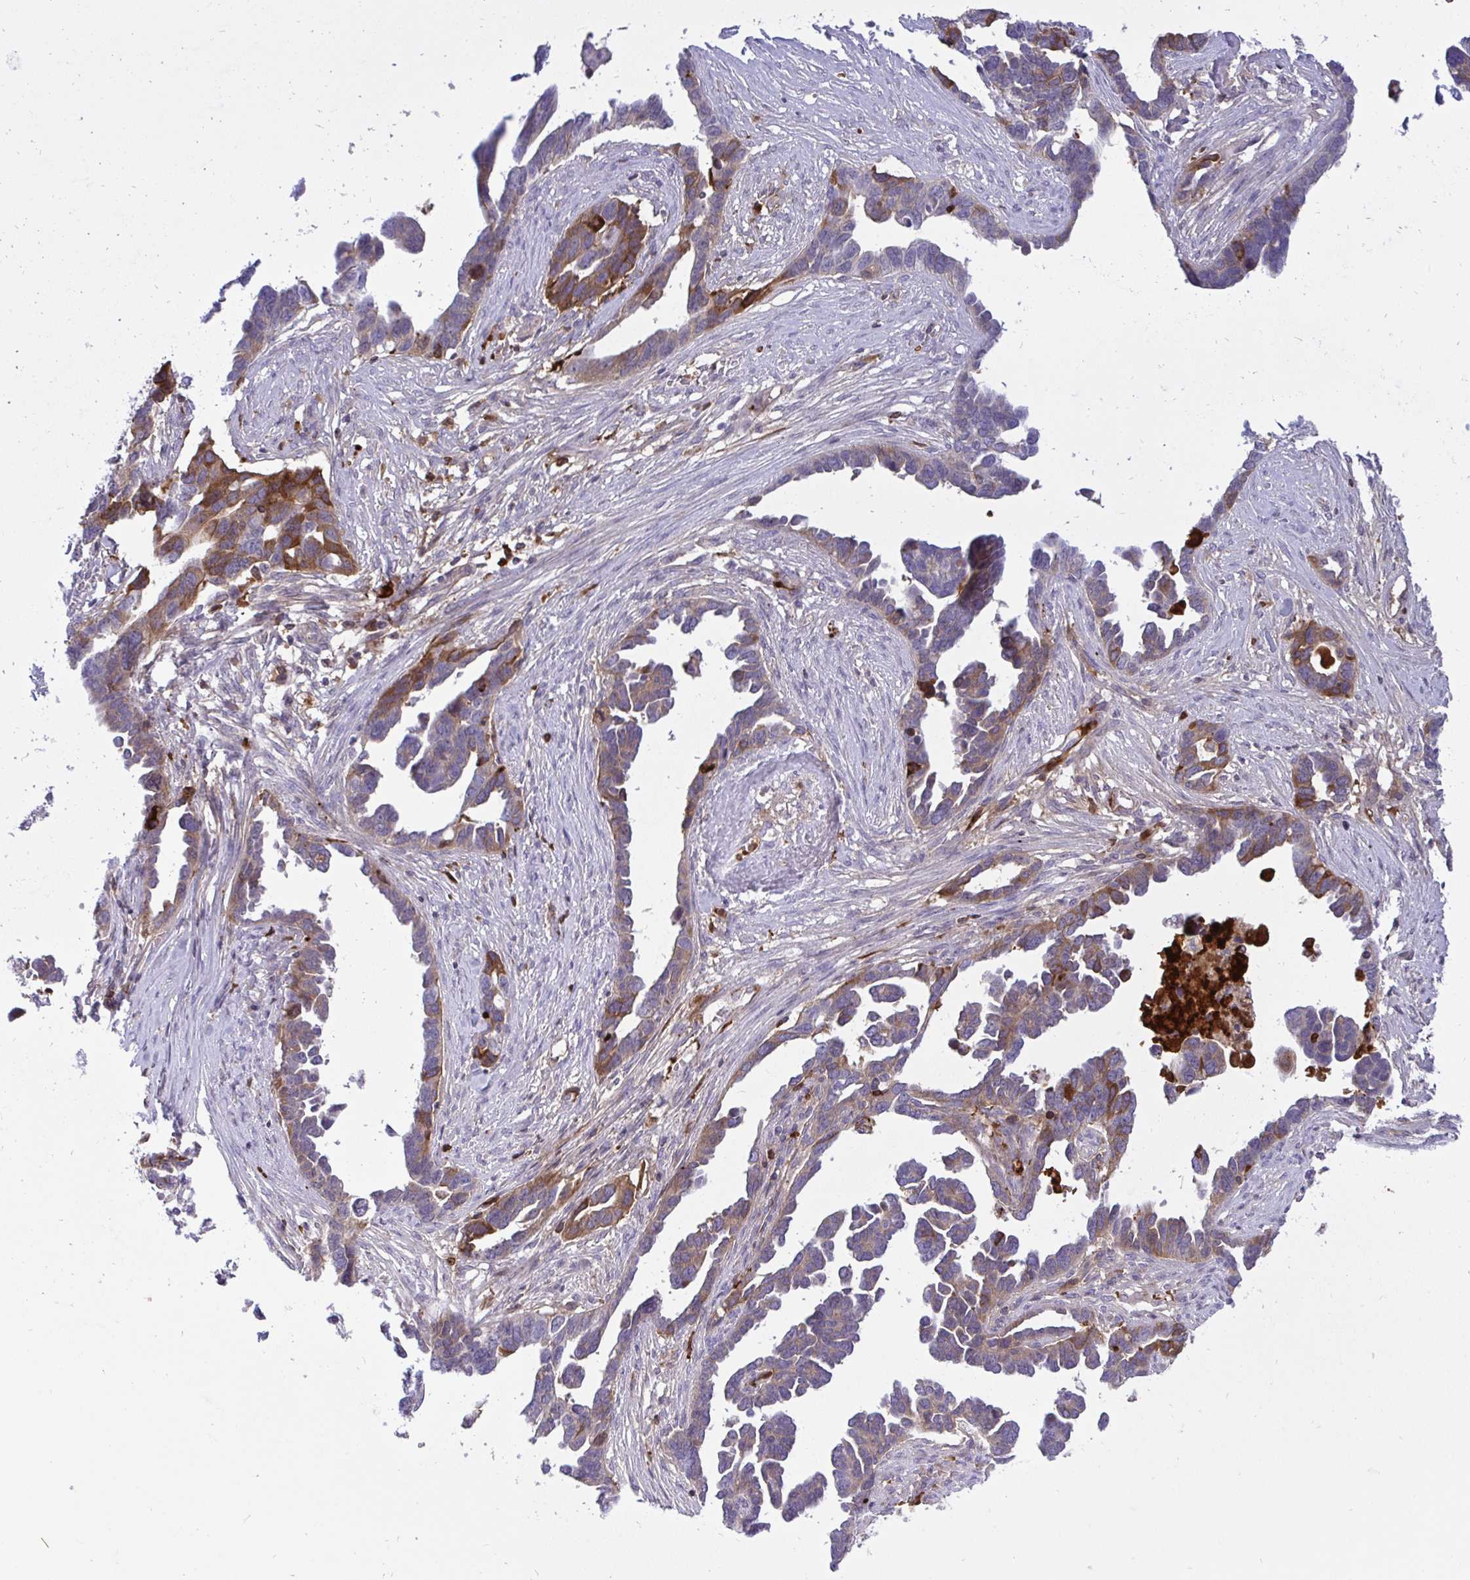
{"staining": {"intensity": "moderate", "quantity": "25%-75%", "location": "cytoplasmic/membranous"}, "tissue": "ovarian cancer", "cell_type": "Tumor cells", "image_type": "cancer", "snomed": [{"axis": "morphology", "description": "Cystadenocarcinoma, serous, NOS"}, {"axis": "topography", "description": "Ovary"}], "caption": "Ovarian serous cystadenocarcinoma tissue exhibits moderate cytoplasmic/membranous expression in approximately 25%-75% of tumor cells (brown staining indicates protein expression, while blue staining denotes nuclei).", "gene": "F2", "patient": {"sex": "female", "age": 54}}